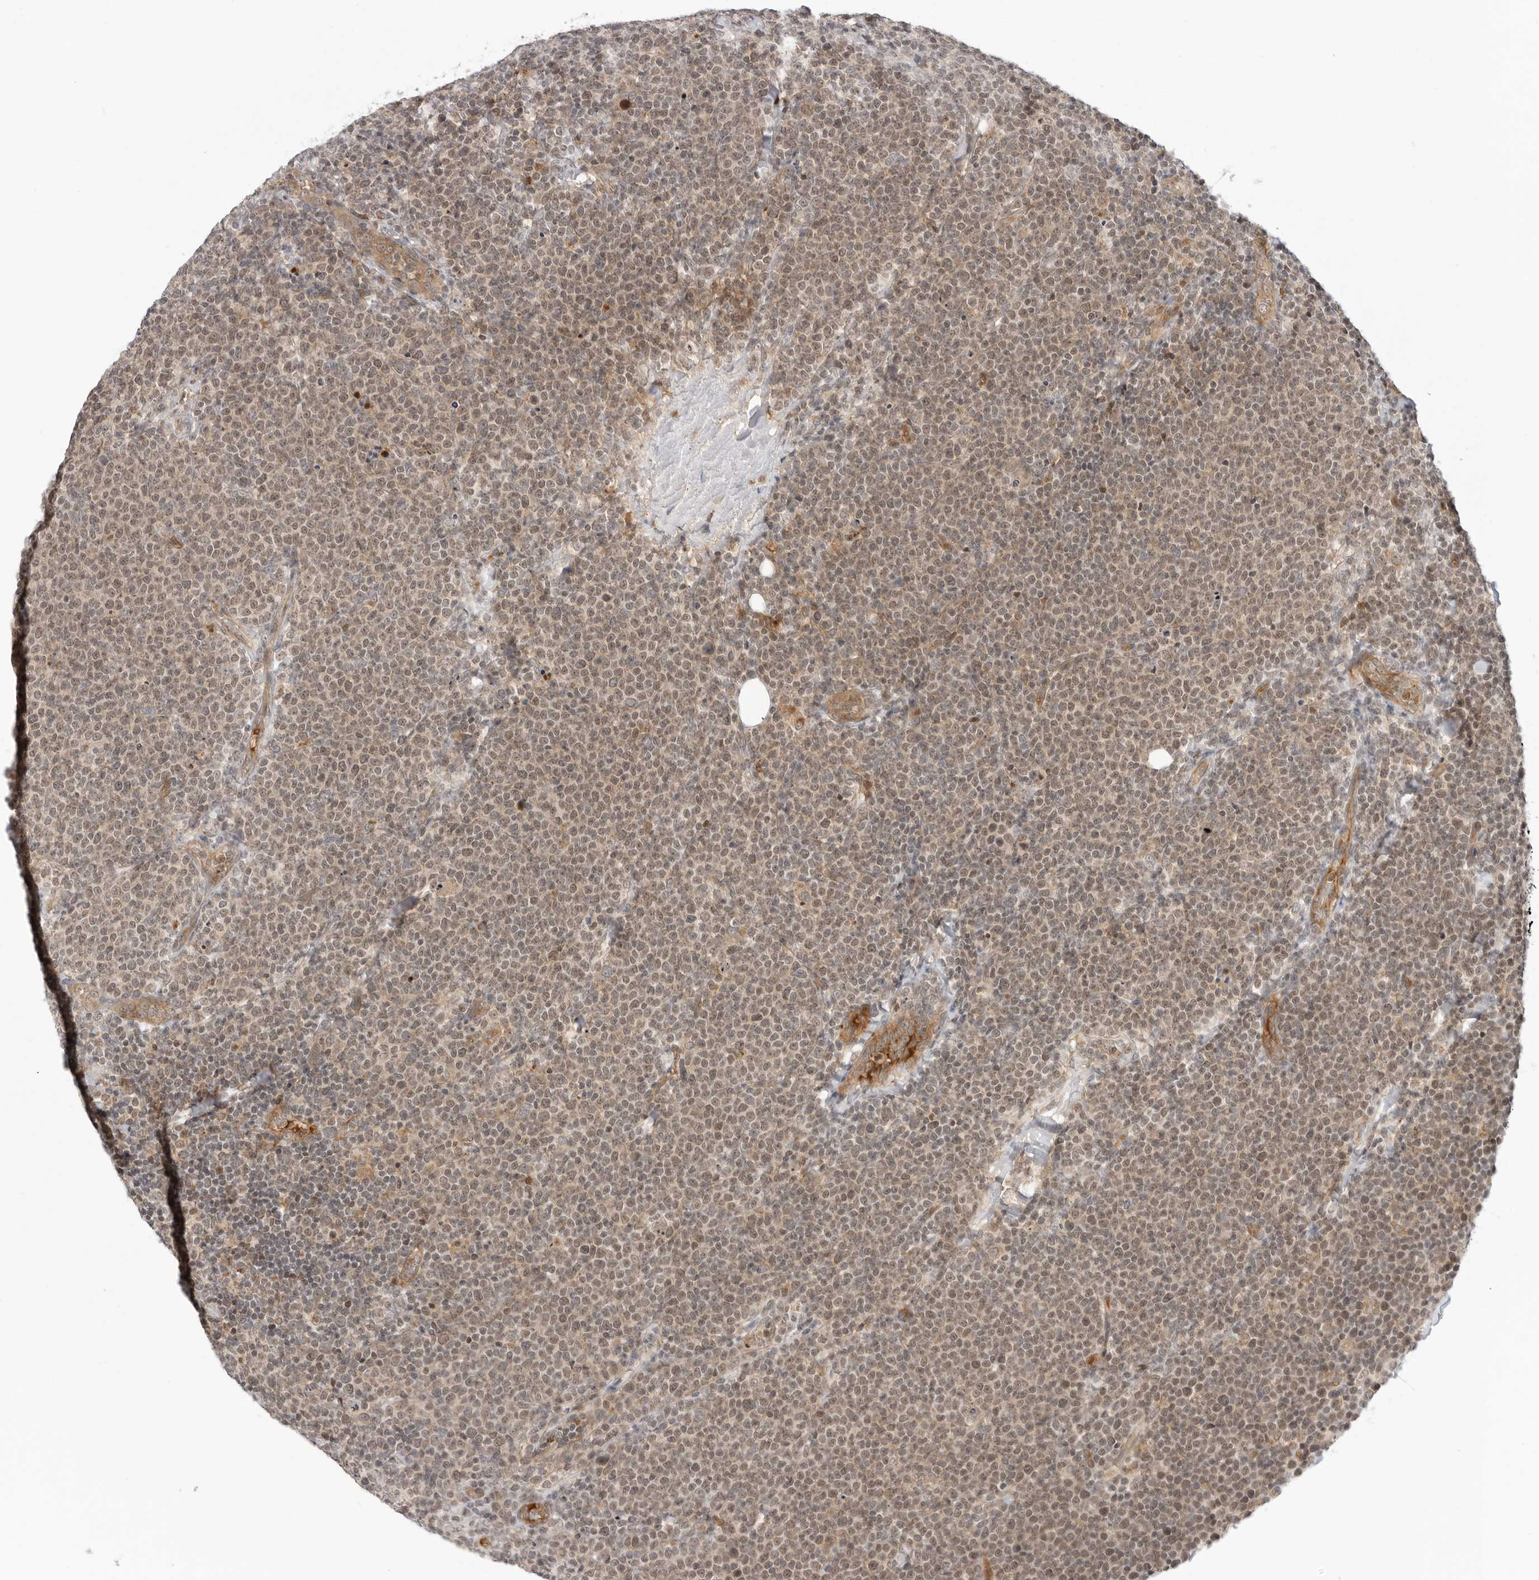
{"staining": {"intensity": "weak", "quantity": "25%-75%", "location": "nuclear"}, "tissue": "lymphoma", "cell_type": "Tumor cells", "image_type": "cancer", "snomed": [{"axis": "morphology", "description": "Malignant lymphoma, non-Hodgkin's type, High grade"}, {"axis": "topography", "description": "Lymph node"}], "caption": "High-grade malignant lymphoma, non-Hodgkin's type was stained to show a protein in brown. There is low levels of weak nuclear positivity in approximately 25%-75% of tumor cells.", "gene": "SUGCT", "patient": {"sex": "male", "age": 61}}